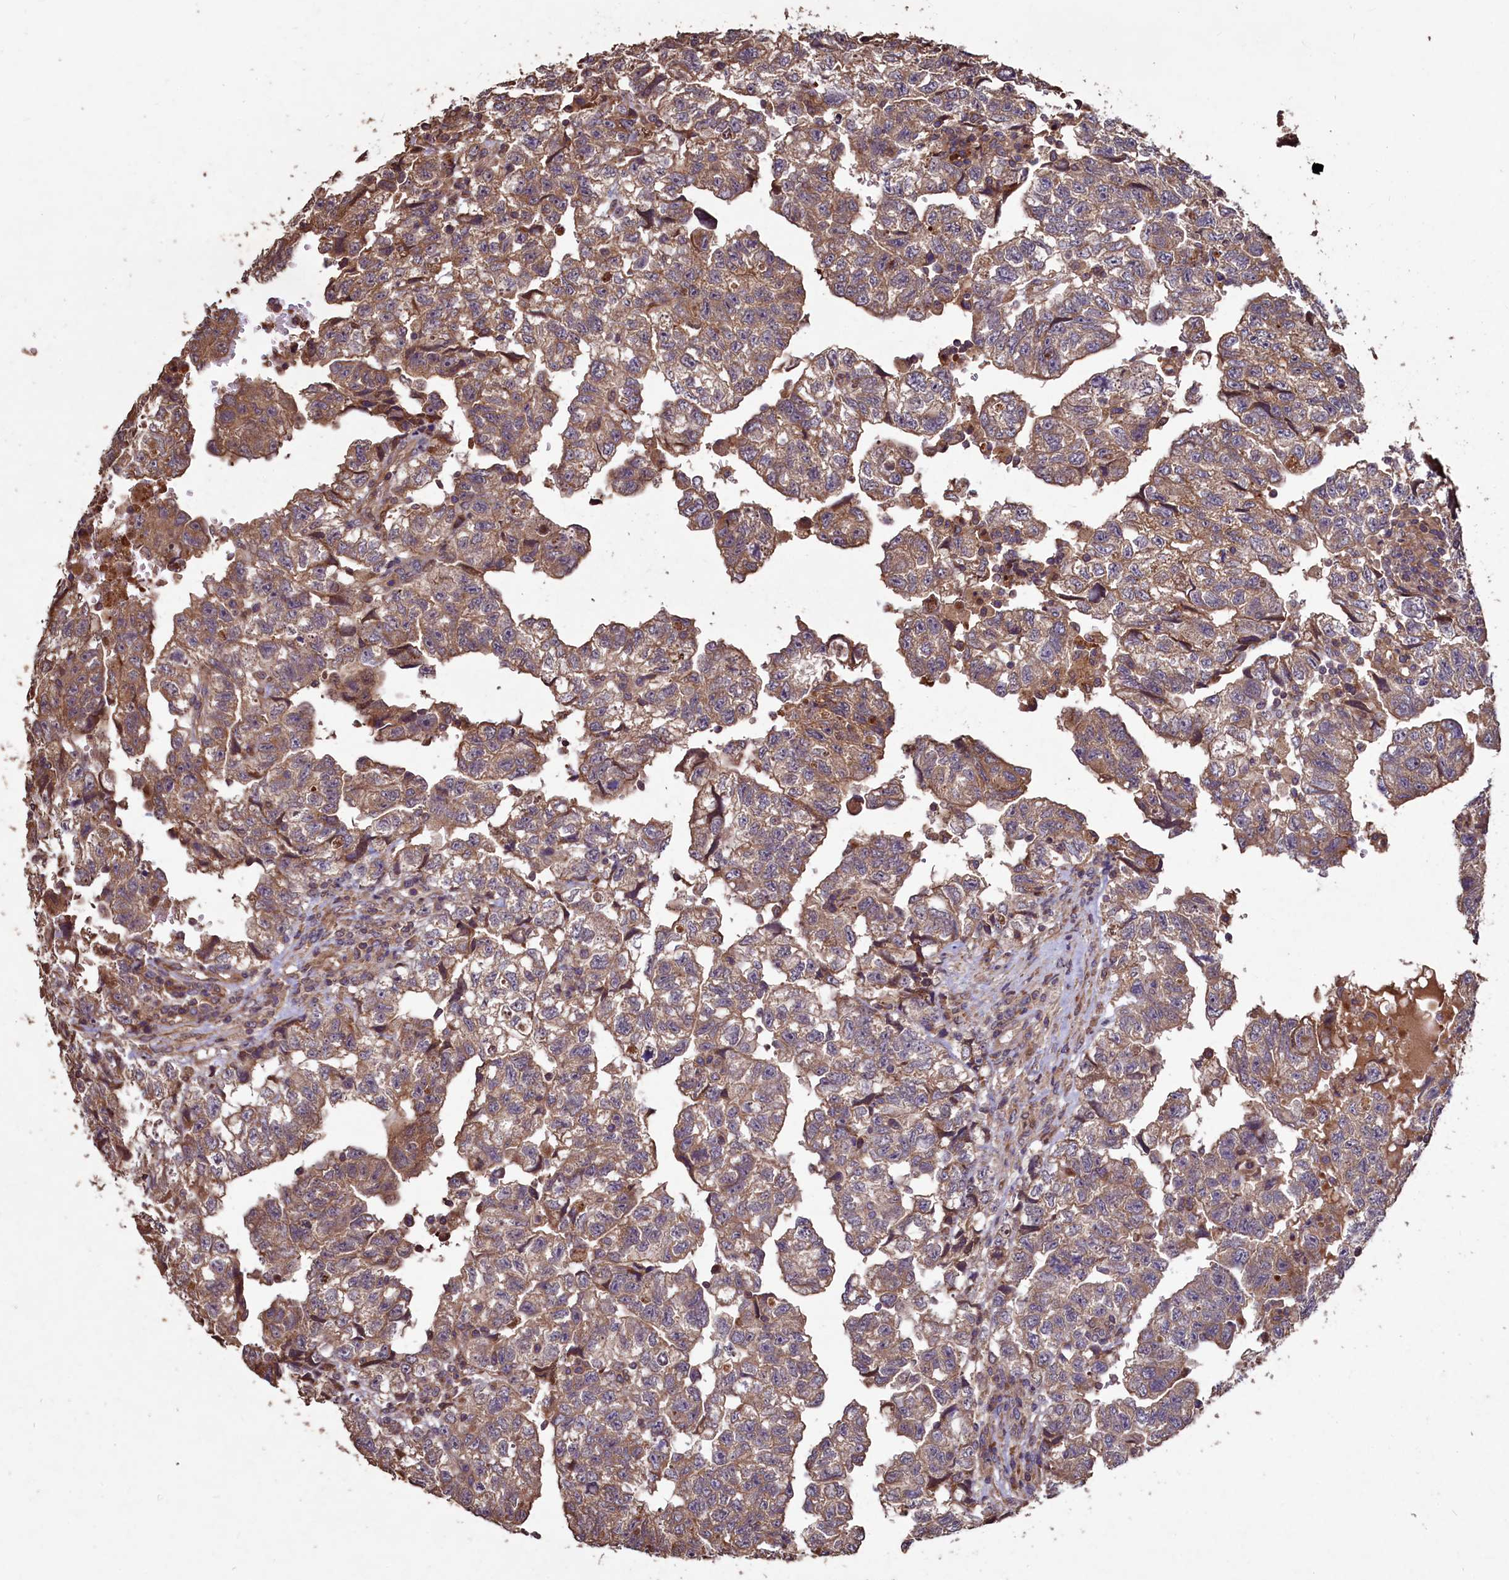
{"staining": {"intensity": "moderate", "quantity": "25%-75%", "location": "cytoplasmic/membranous"}, "tissue": "testis cancer", "cell_type": "Tumor cells", "image_type": "cancer", "snomed": [{"axis": "morphology", "description": "Carcinoma, Embryonal, NOS"}, {"axis": "topography", "description": "Testis"}], "caption": "A histopathology image of human testis cancer (embryonal carcinoma) stained for a protein displays moderate cytoplasmic/membranous brown staining in tumor cells.", "gene": "TMEM98", "patient": {"sex": "male", "age": 36}}